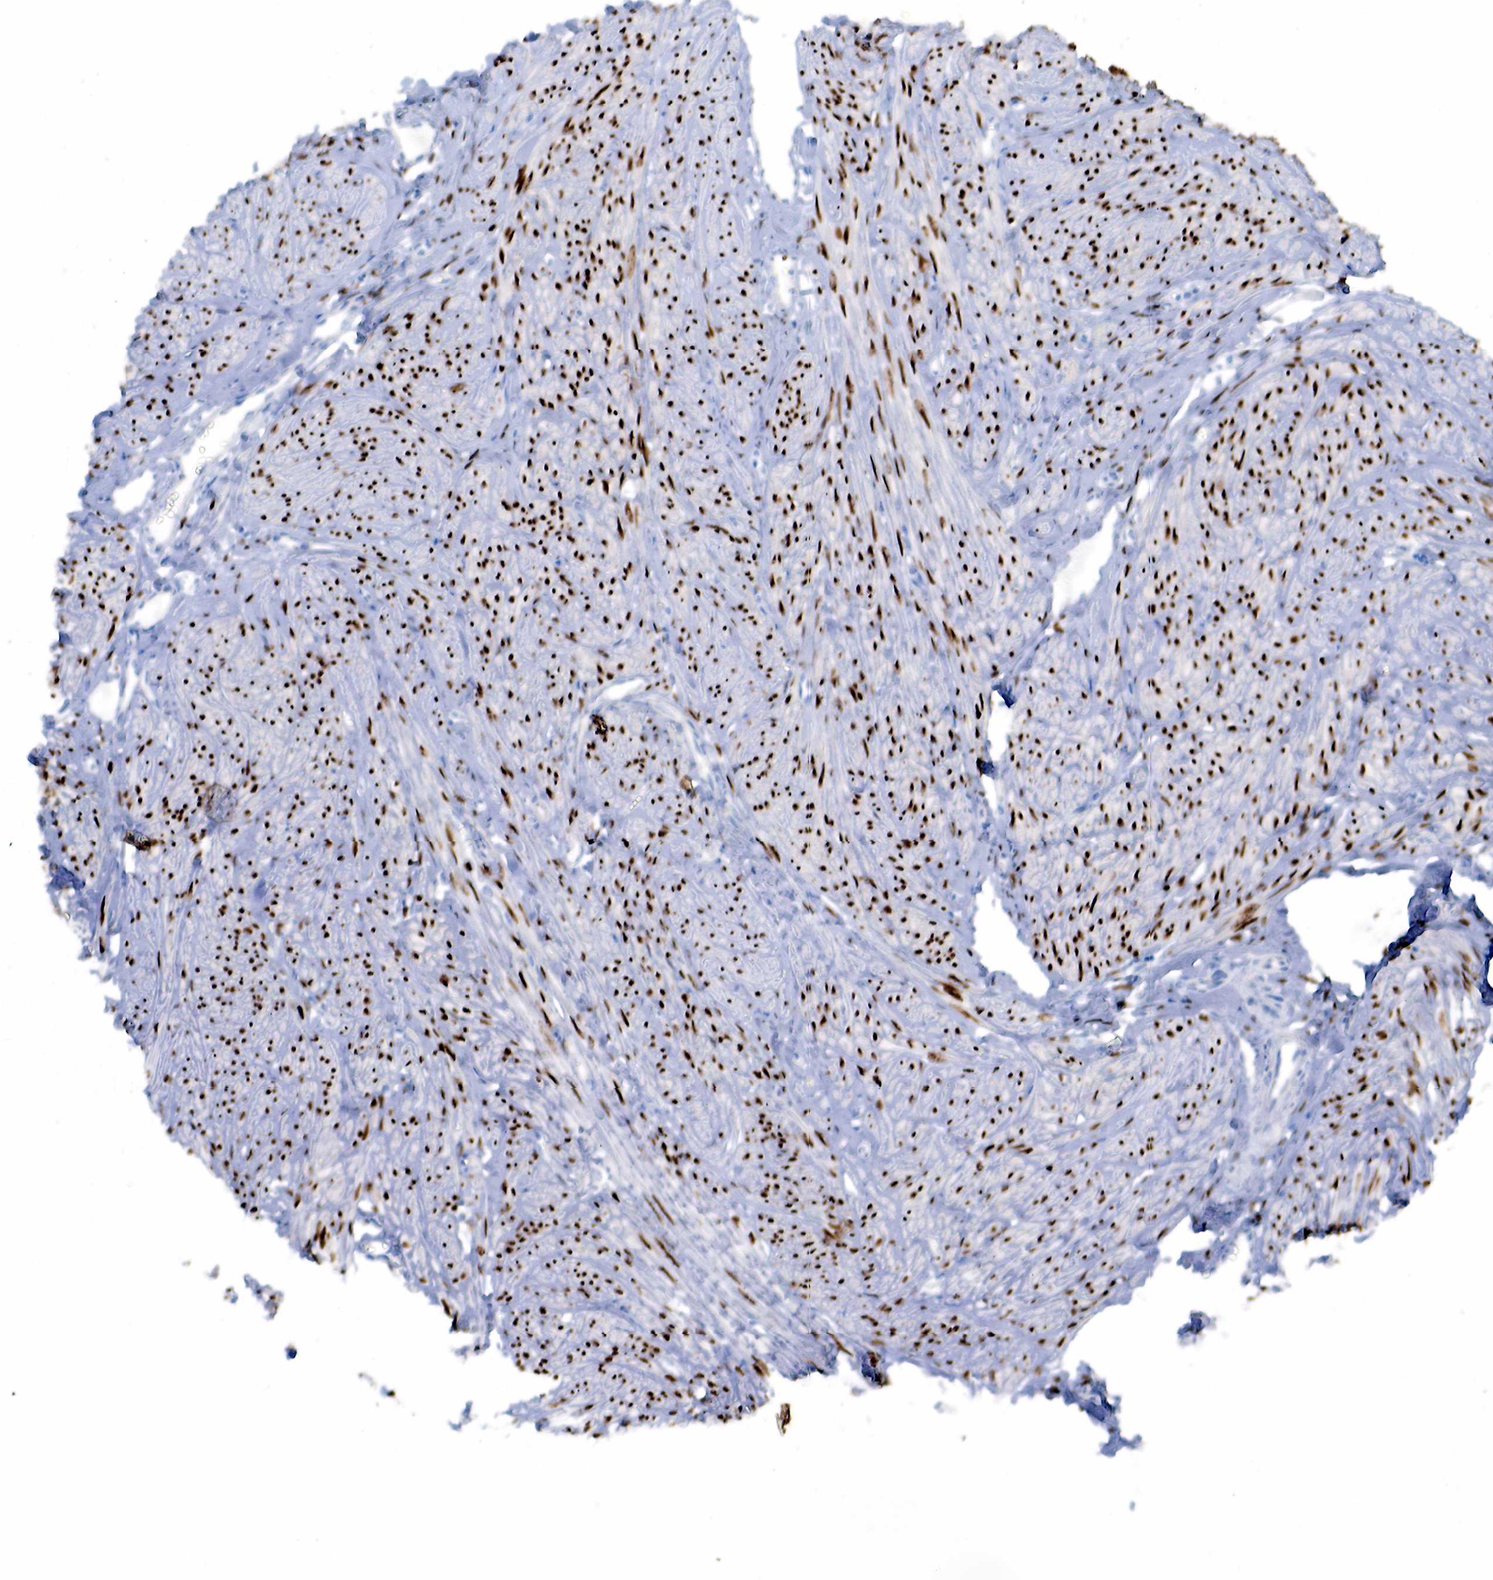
{"staining": {"intensity": "moderate", "quantity": "25%-75%", "location": "nuclear"}, "tissue": "smooth muscle", "cell_type": "Smooth muscle cells", "image_type": "normal", "snomed": [{"axis": "morphology", "description": "Normal tissue, NOS"}, {"axis": "topography", "description": "Uterus"}], "caption": "Protein expression analysis of unremarkable human smooth muscle reveals moderate nuclear expression in about 25%-75% of smooth muscle cells. Nuclei are stained in blue.", "gene": "PGR", "patient": {"sex": "female", "age": 45}}